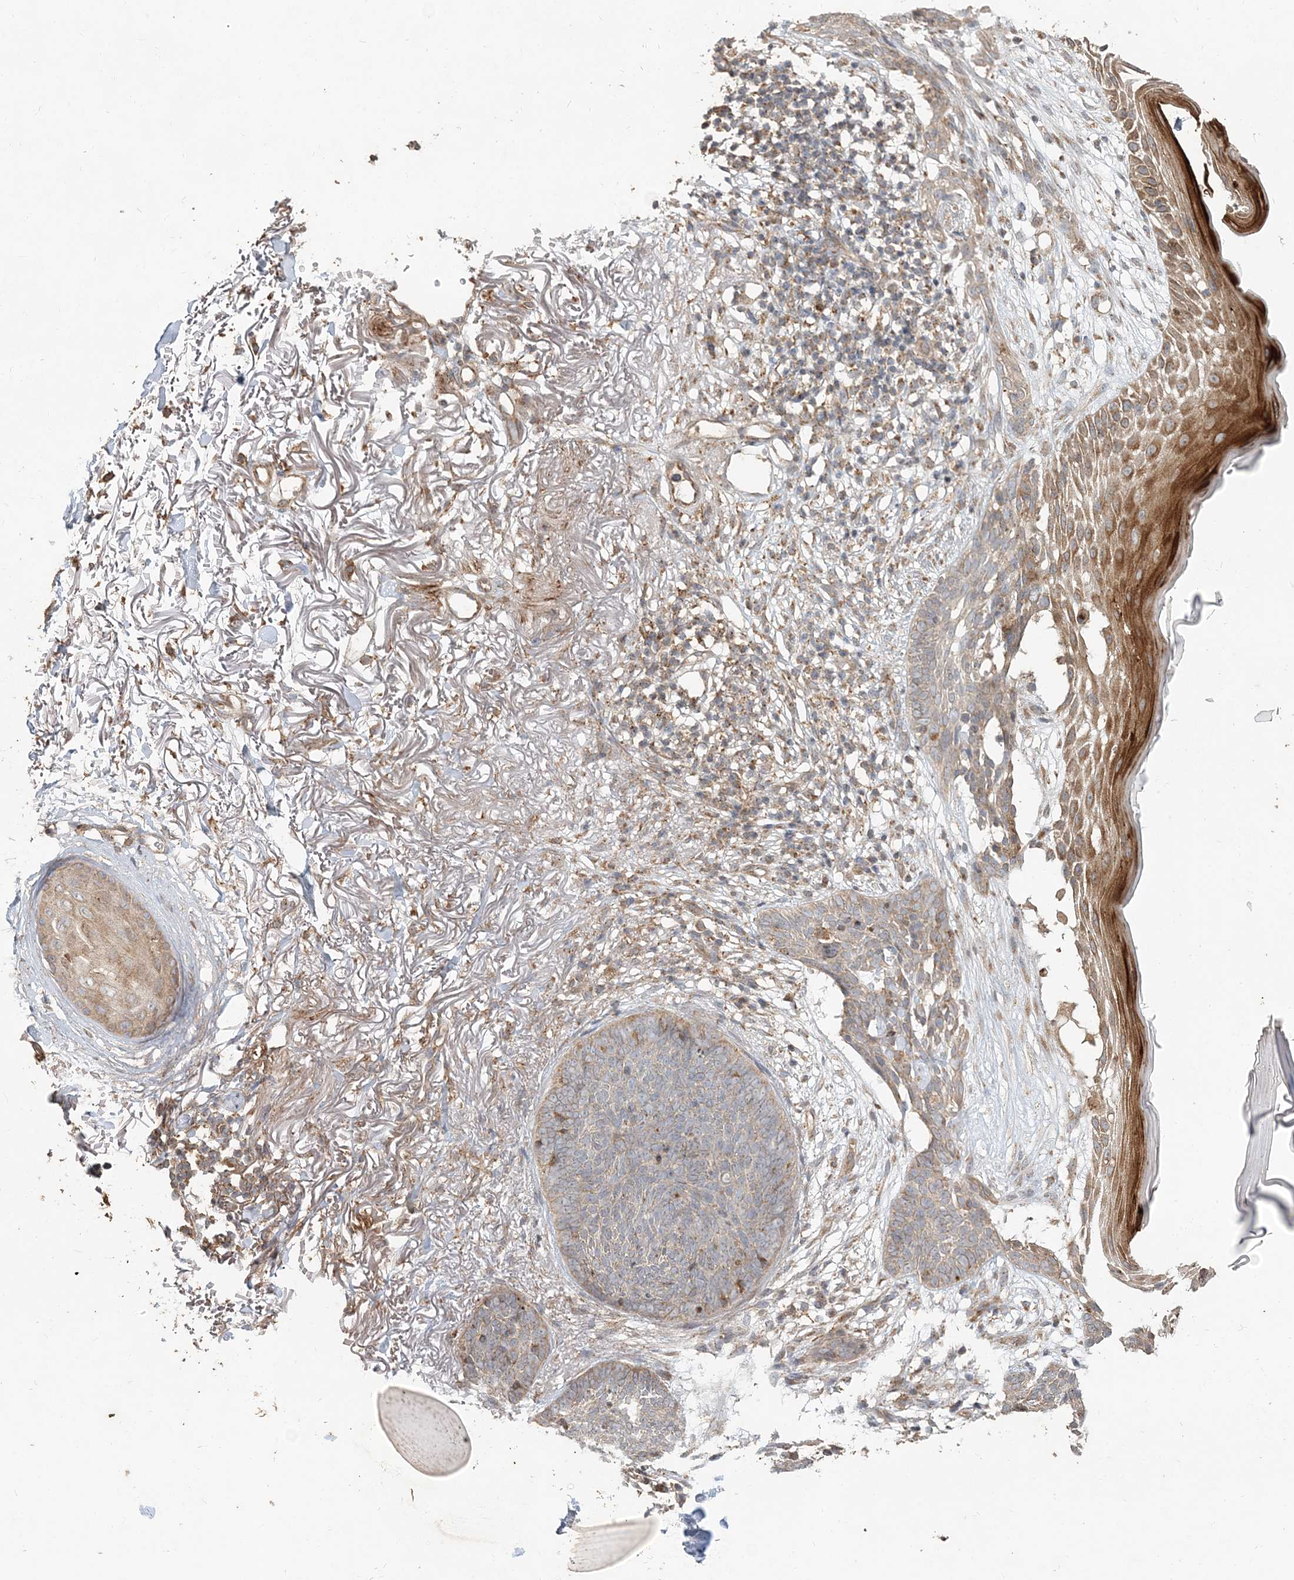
{"staining": {"intensity": "weak", "quantity": "25%-75%", "location": "cytoplasmic/membranous"}, "tissue": "skin cancer", "cell_type": "Tumor cells", "image_type": "cancer", "snomed": [{"axis": "morphology", "description": "Normal tissue, NOS"}, {"axis": "morphology", "description": "Basal cell carcinoma"}, {"axis": "topography", "description": "Skin"}], "caption": "The immunohistochemical stain highlights weak cytoplasmic/membranous staining in tumor cells of skin basal cell carcinoma tissue.", "gene": "RAB14", "patient": {"sex": "female", "age": 70}}